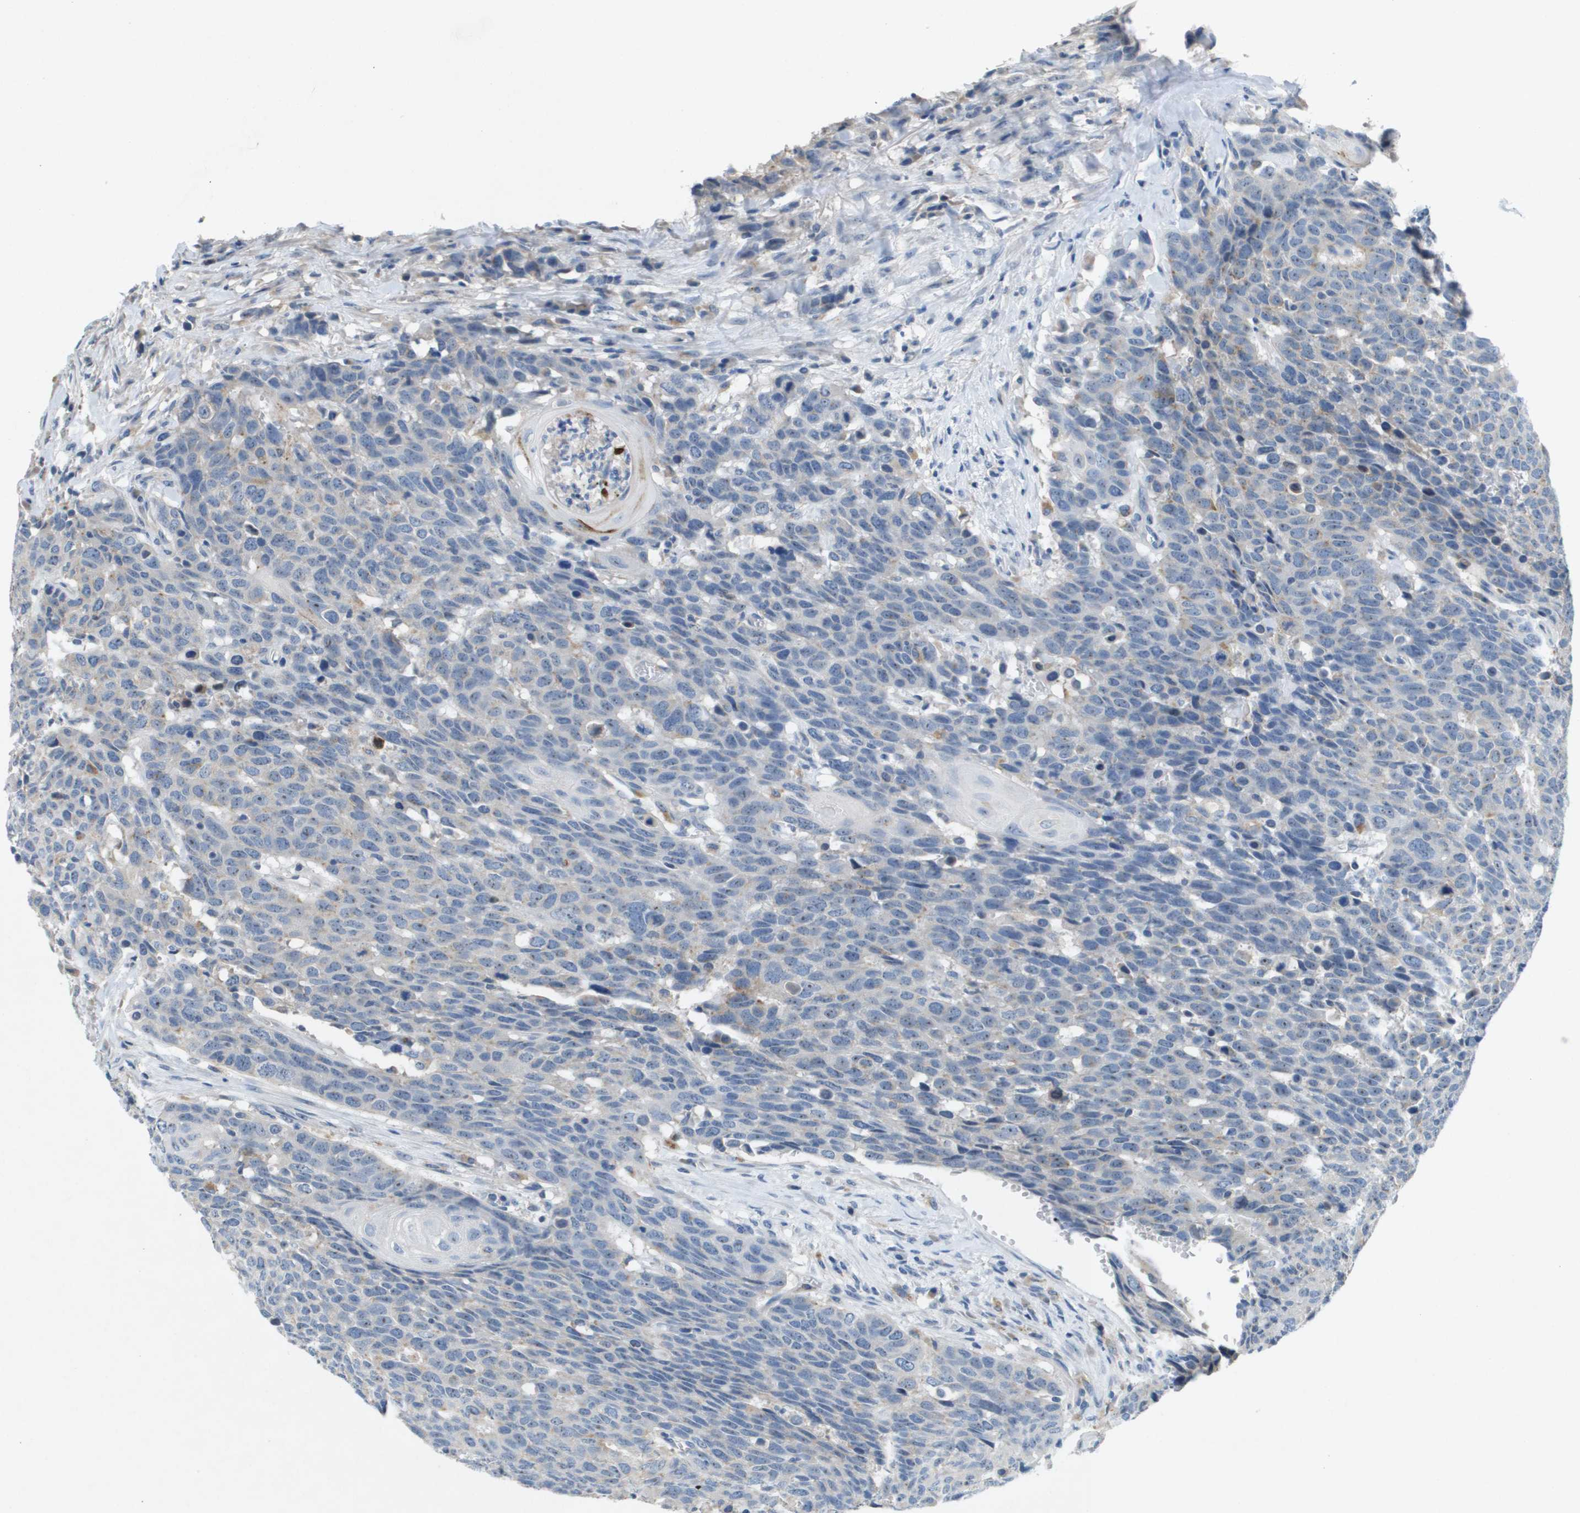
{"staining": {"intensity": "negative", "quantity": "none", "location": "none"}, "tissue": "head and neck cancer", "cell_type": "Tumor cells", "image_type": "cancer", "snomed": [{"axis": "morphology", "description": "Squamous cell carcinoma, NOS"}, {"axis": "topography", "description": "Head-Neck"}], "caption": "An image of human head and neck cancer (squamous cell carcinoma) is negative for staining in tumor cells.", "gene": "B3GNT5", "patient": {"sex": "male", "age": 66}}